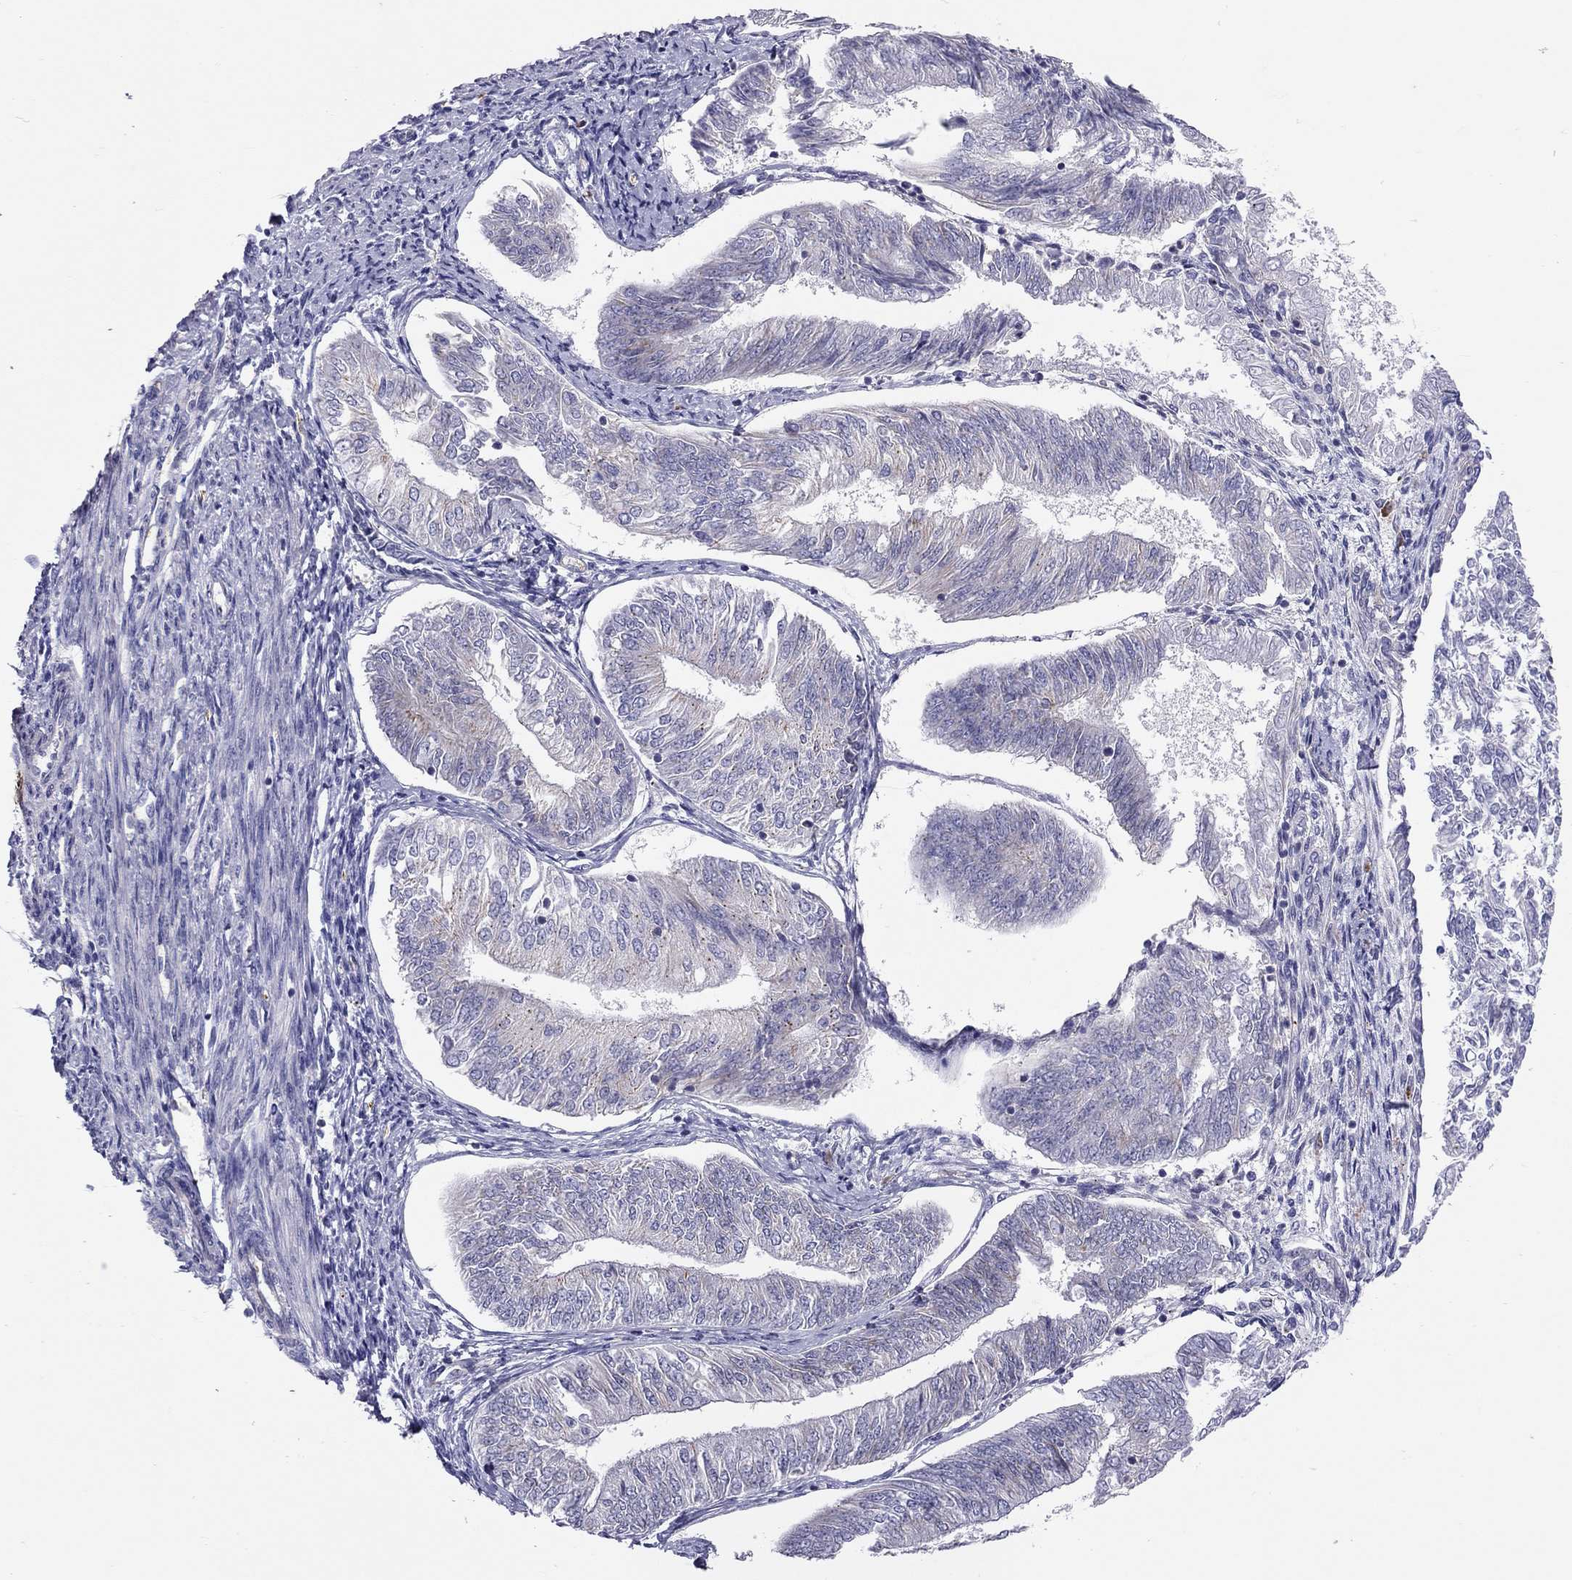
{"staining": {"intensity": "negative", "quantity": "none", "location": "none"}, "tissue": "endometrial cancer", "cell_type": "Tumor cells", "image_type": "cancer", "snomed": [{"axis": "morphology", "description": "Adenocarcinoma, NOS"}, {"axis": "topography", "description": "Endometrium"}], "caption": "A photomicrograph of endometrial adenocarcinoma stained for a protein exhibits no brown staining in tumor cells.", "gene": "FRMD1", "patient": {"sex": "female", "age": 58}}